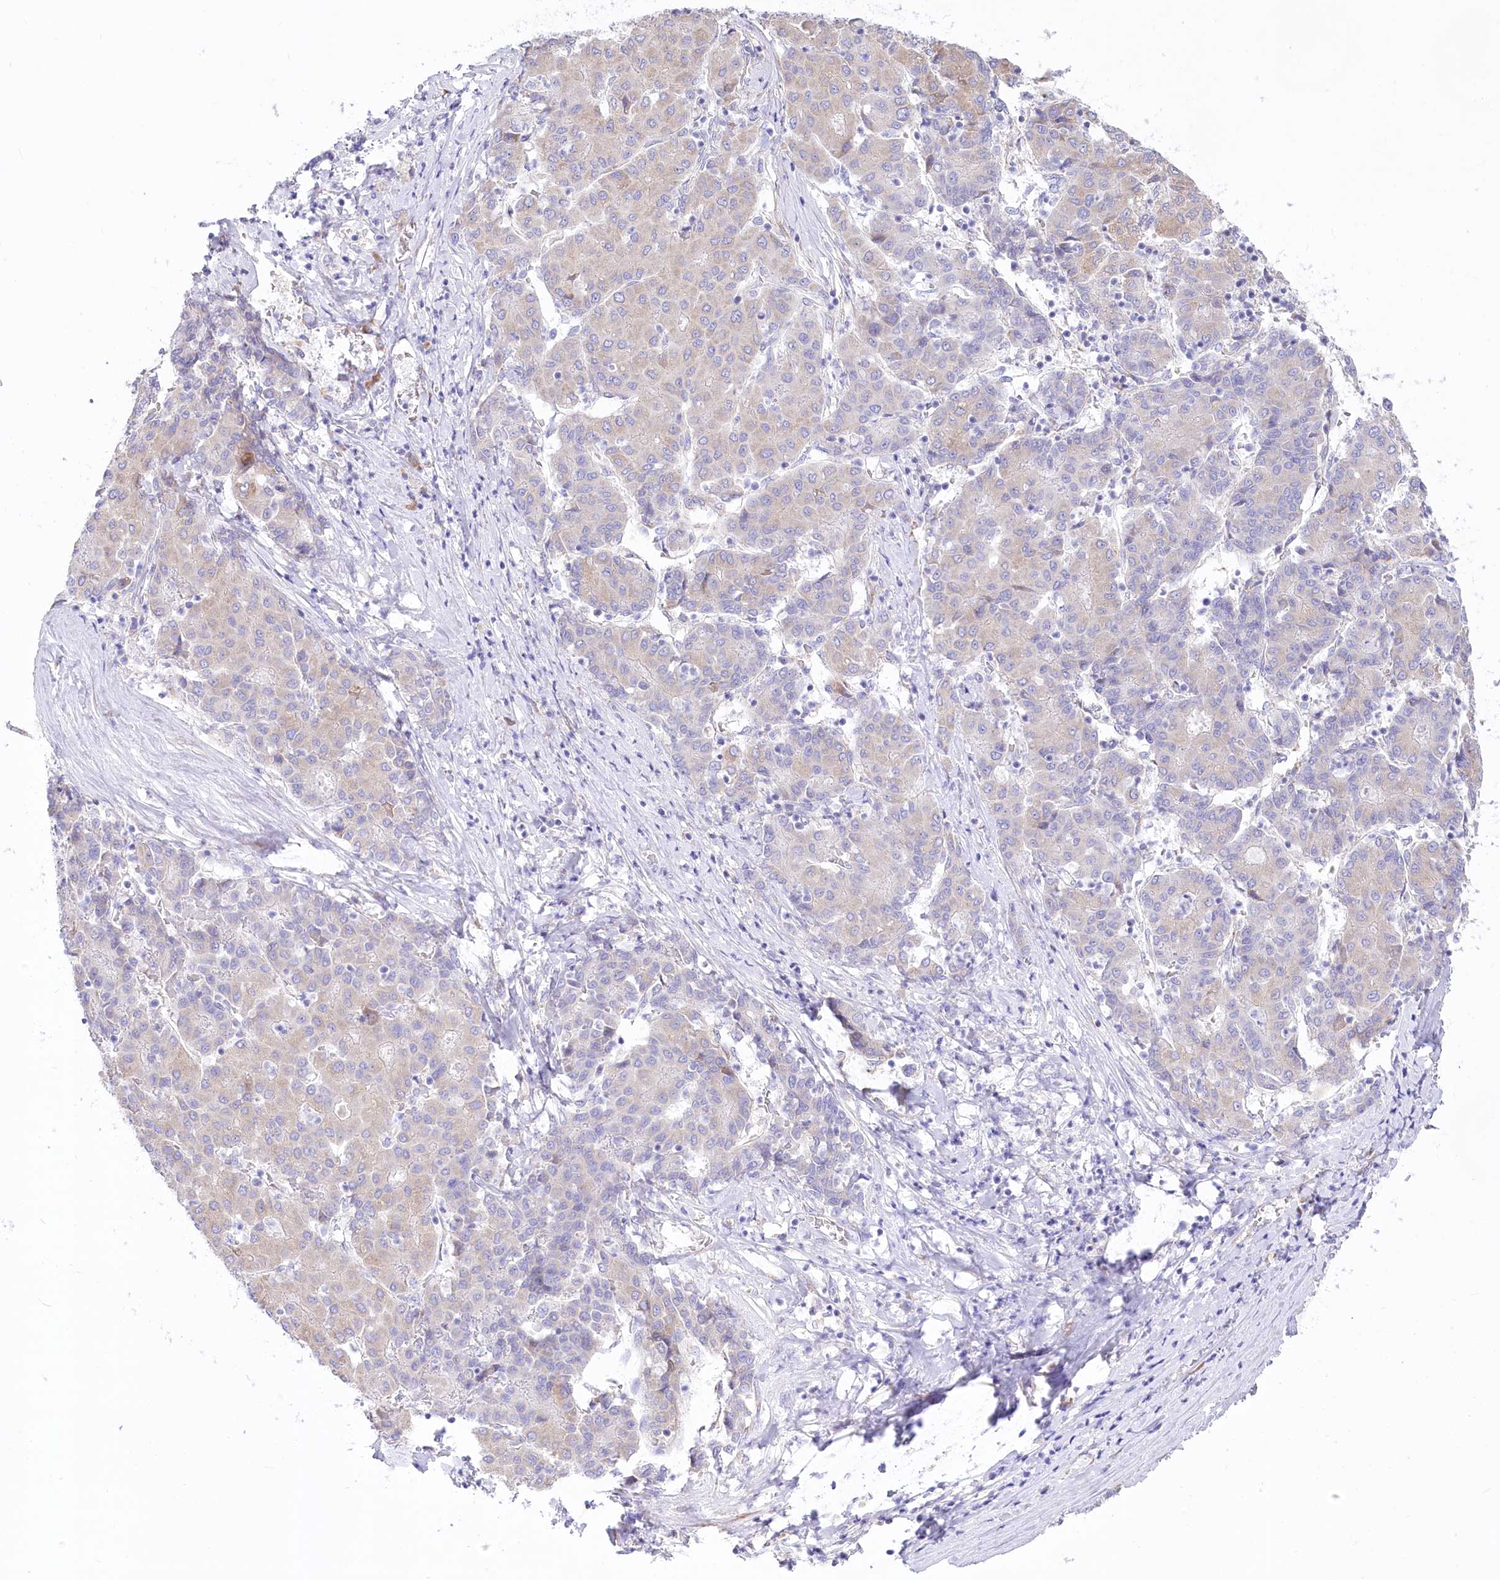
{"staining": {"intensity": "negative", "quantity": "none", "location": "none"}, "tissue": "liver cancer", "cell_type": "Tumor cells", "image_type": "cancer", "snomed": [{"axis": "morphology", "description": "Carcinoma, Hepatocellular, NOS"}, {"axis": "topography", "description": "Liver"}], "caption": "Immunohistochemical staining of human hepatocellular carcinoma (liver) demonstrates no significant positivity in tumor cells.", "gene": "STT3B", "patient": {"sex": "male", "age": 65}}